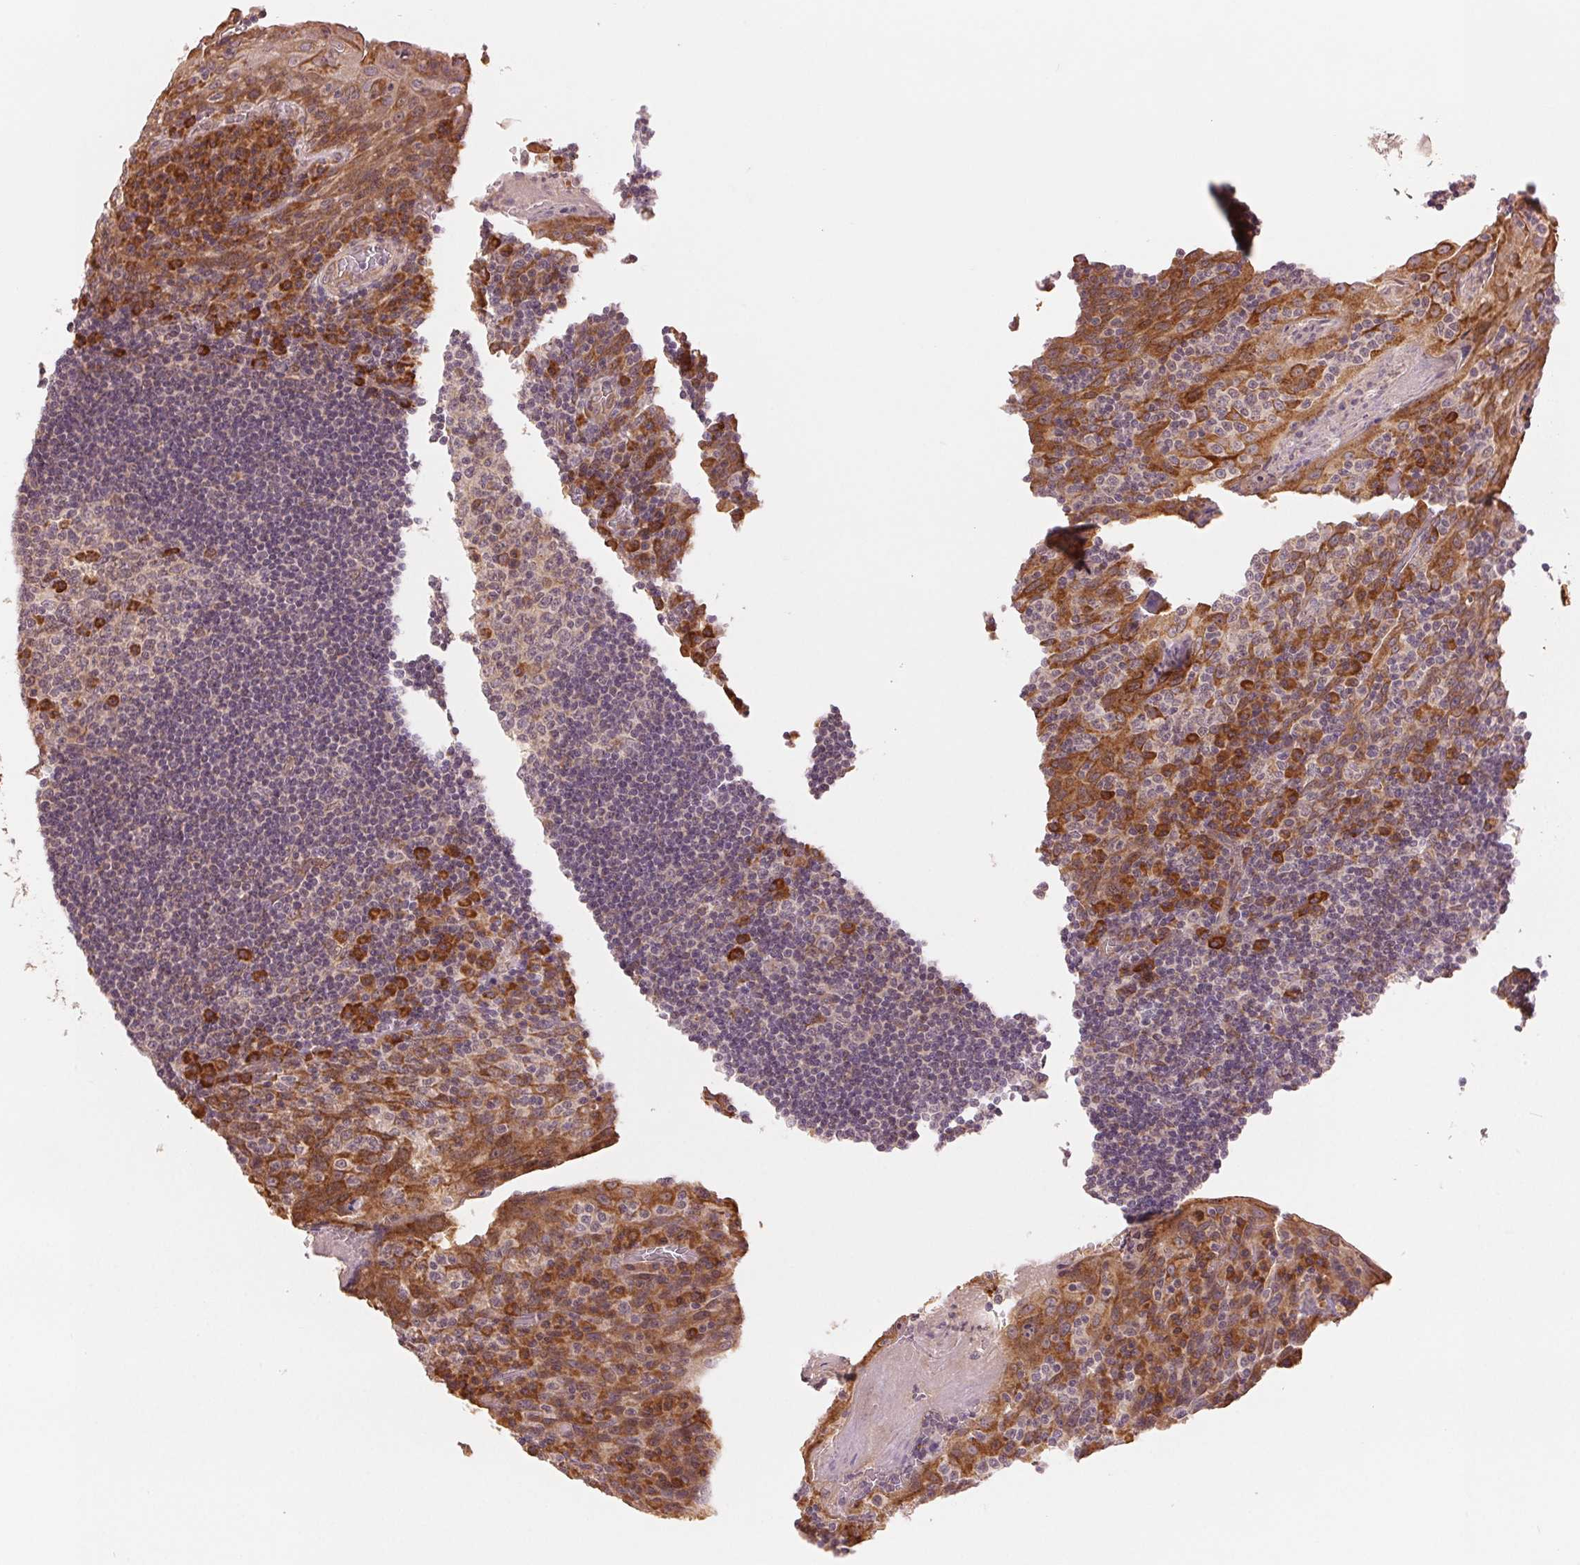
{"staining": {"intensity": "strong", "quantity": "<25%", "location": "cytoplasmic/membranous"}, "tissue": "tonsil", "cell_type": "Germinal center cells", "image_type": "normal", "snomed": [{"axis": "morphology", "description": "Normal tissue, NOS"}, {"axis": "topography", "description": "Tonsil"}], "caption": "Protein analysis of benign tonsil exhibits strong cytoplasmic/membranous staining in approximately <25% of germinal center cells. (Brightfield microscopy of DAB IHC at high magnification).", "gene": "SLC20A1", "patient": {"sex": "male", "age": 17}}